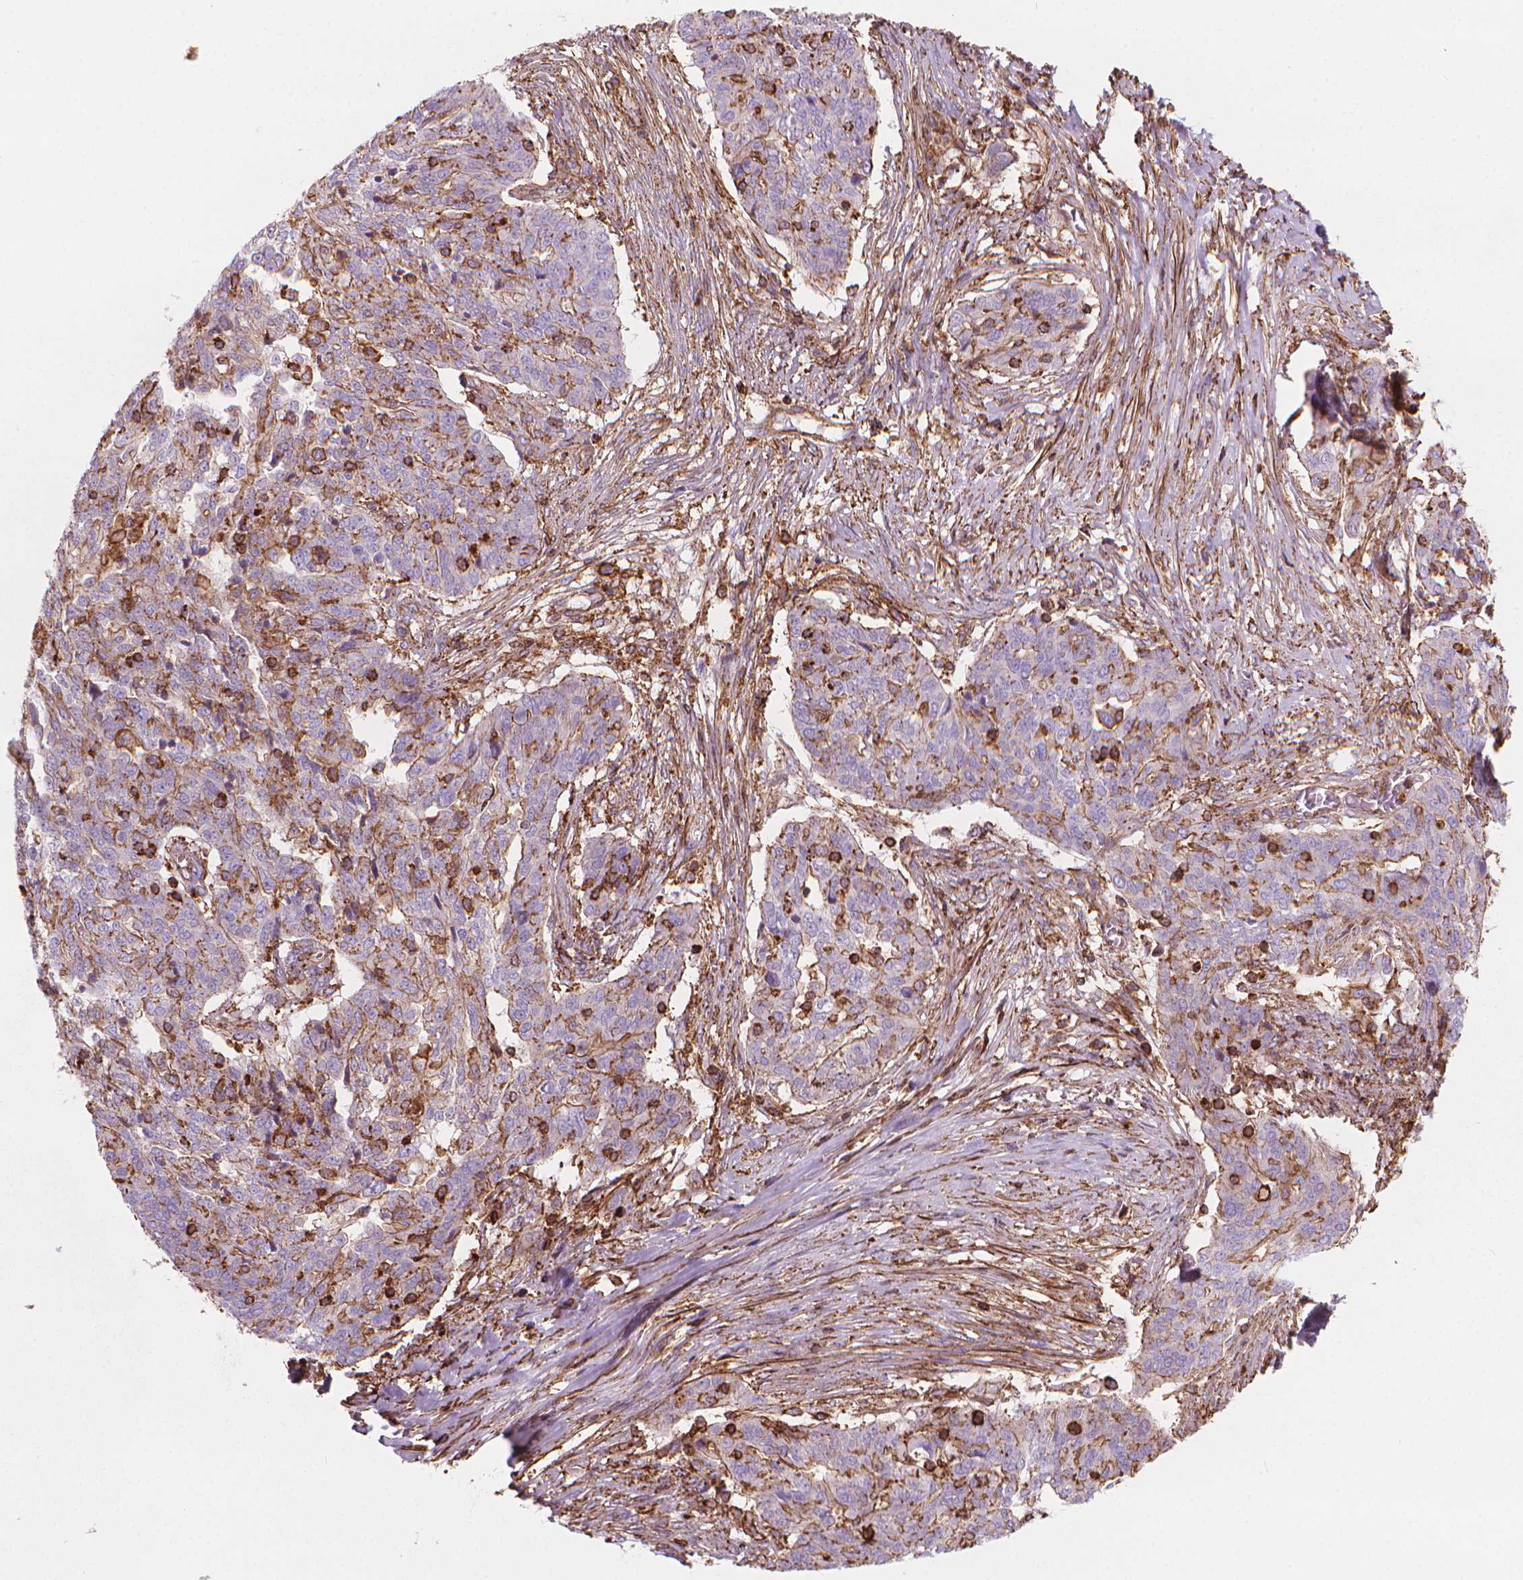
{"staining": {"intensity": "moderate", "quantity": "<25%", "location": "cytoplasmic/membranous"}, "tissue": "ovarian cancer", "cell_type": "Tumor cells", "image_type": "cancer", "snomed": [{"axis": "morphology", "description": "Cystadenocarcinoma, serous, NOS"}, {"axis": "topography", "description": "Ovary"}], "caption": "Immunohistochemistry histopathology image of human ovarian cancer (serous cystadenocarcinoma) stained for a protein (brown), which shows low levels of moderate cytoplasmic/membranous positivity in about <25% of tumor cells.", "gene": "PATJ", "patient": {"sex": "female", "age": 67}}